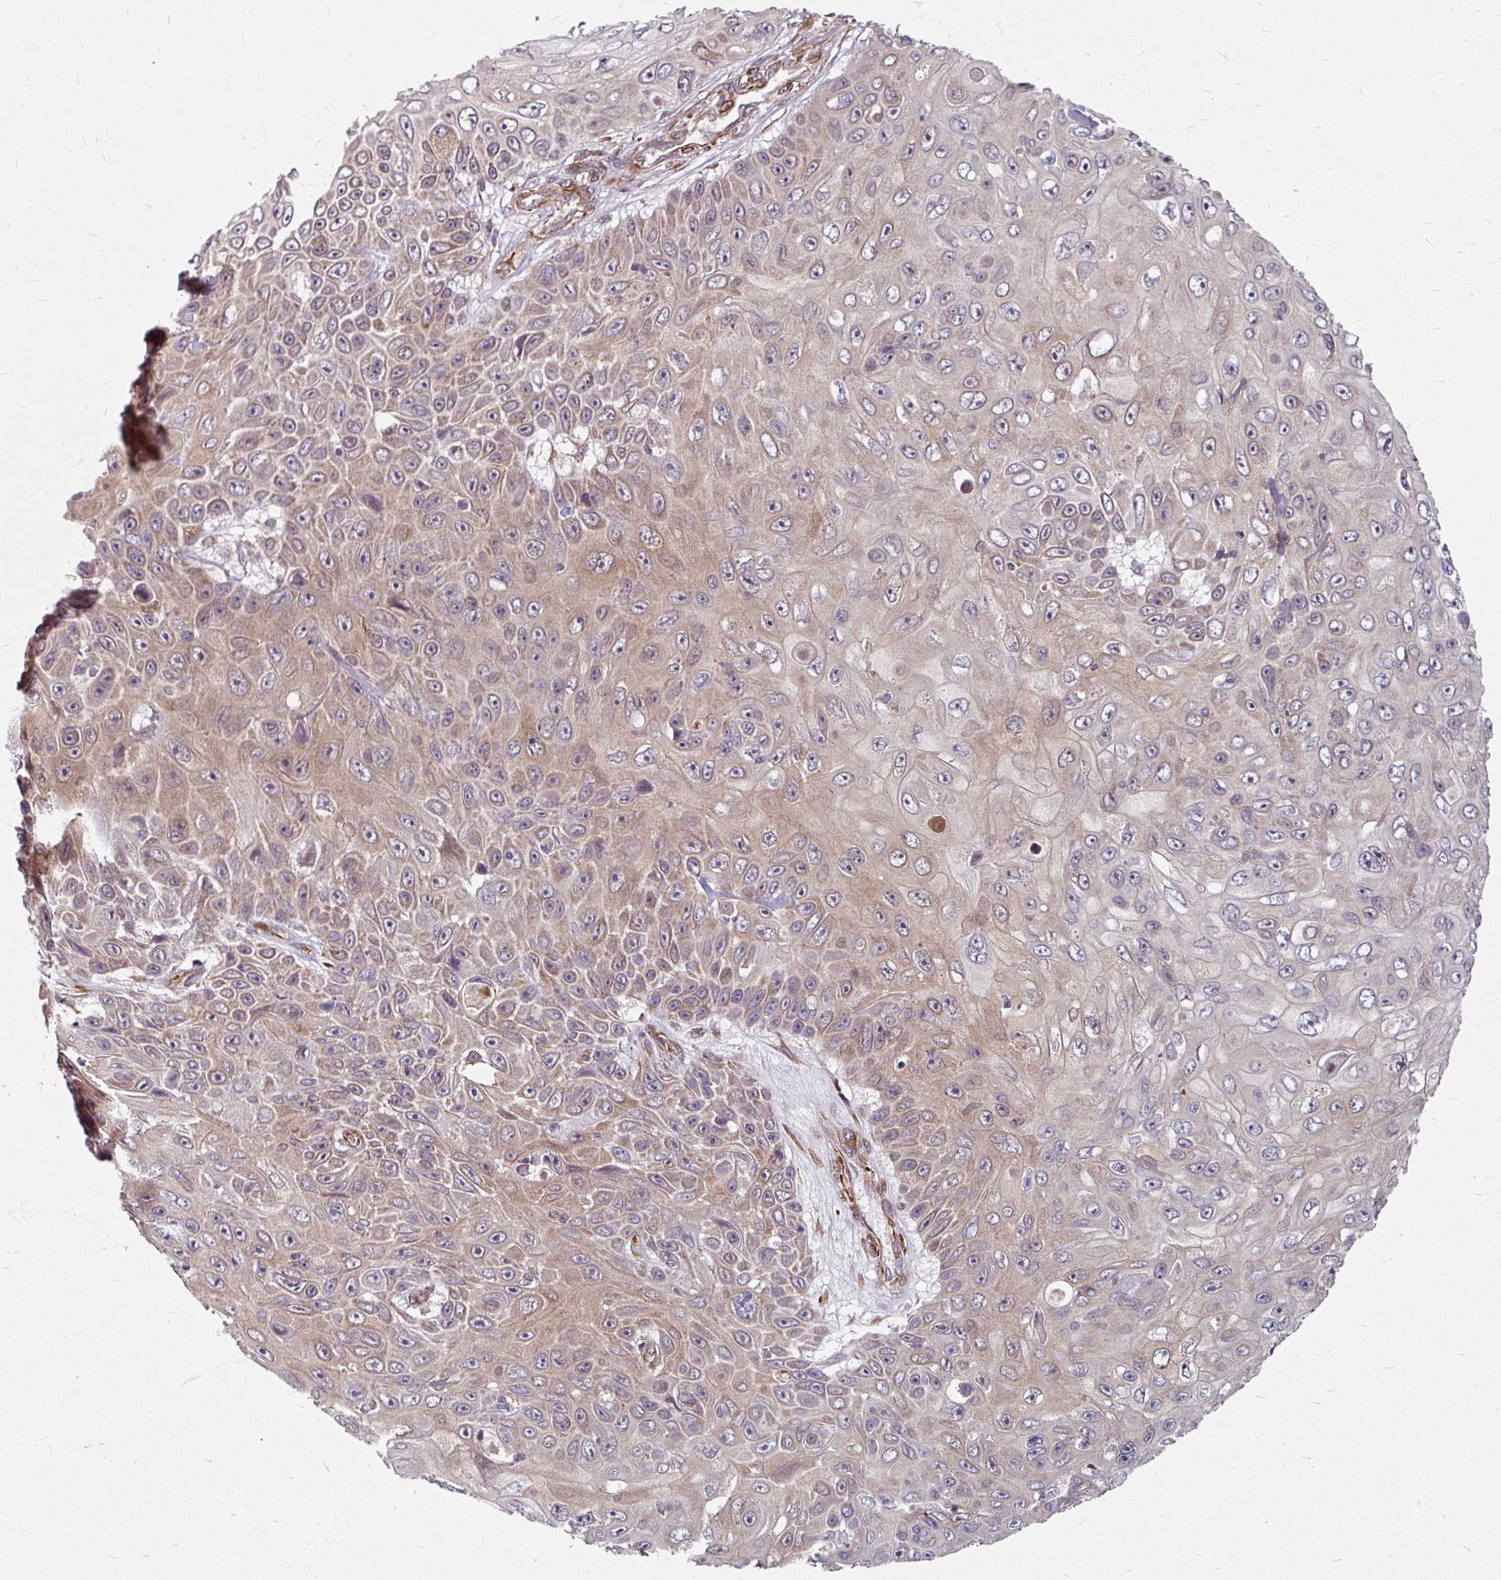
{"staining": {"intensity": "moderate", "quantity": "25%-75%", "location": "cytoplasmic/membranous"}, "tissue": "skin cancer", "cell_type": "Tumor cells", "image_type": "cancer", "snomed": [{"axis": "morphology", "description": "Squamous cell carcinoma, NOS"}, {"axis": "topography", "description": "Skin"}], "caption": "The histopathology image reveals immunohistochemical staining of skin squamous cell carcinoma. There is moderate cytoplasmic/membranous expression is seen in approximately 25%-75% of tumor cells.", "gene": "DAAM2", "patient": {"sex": "male", "age": 82}}